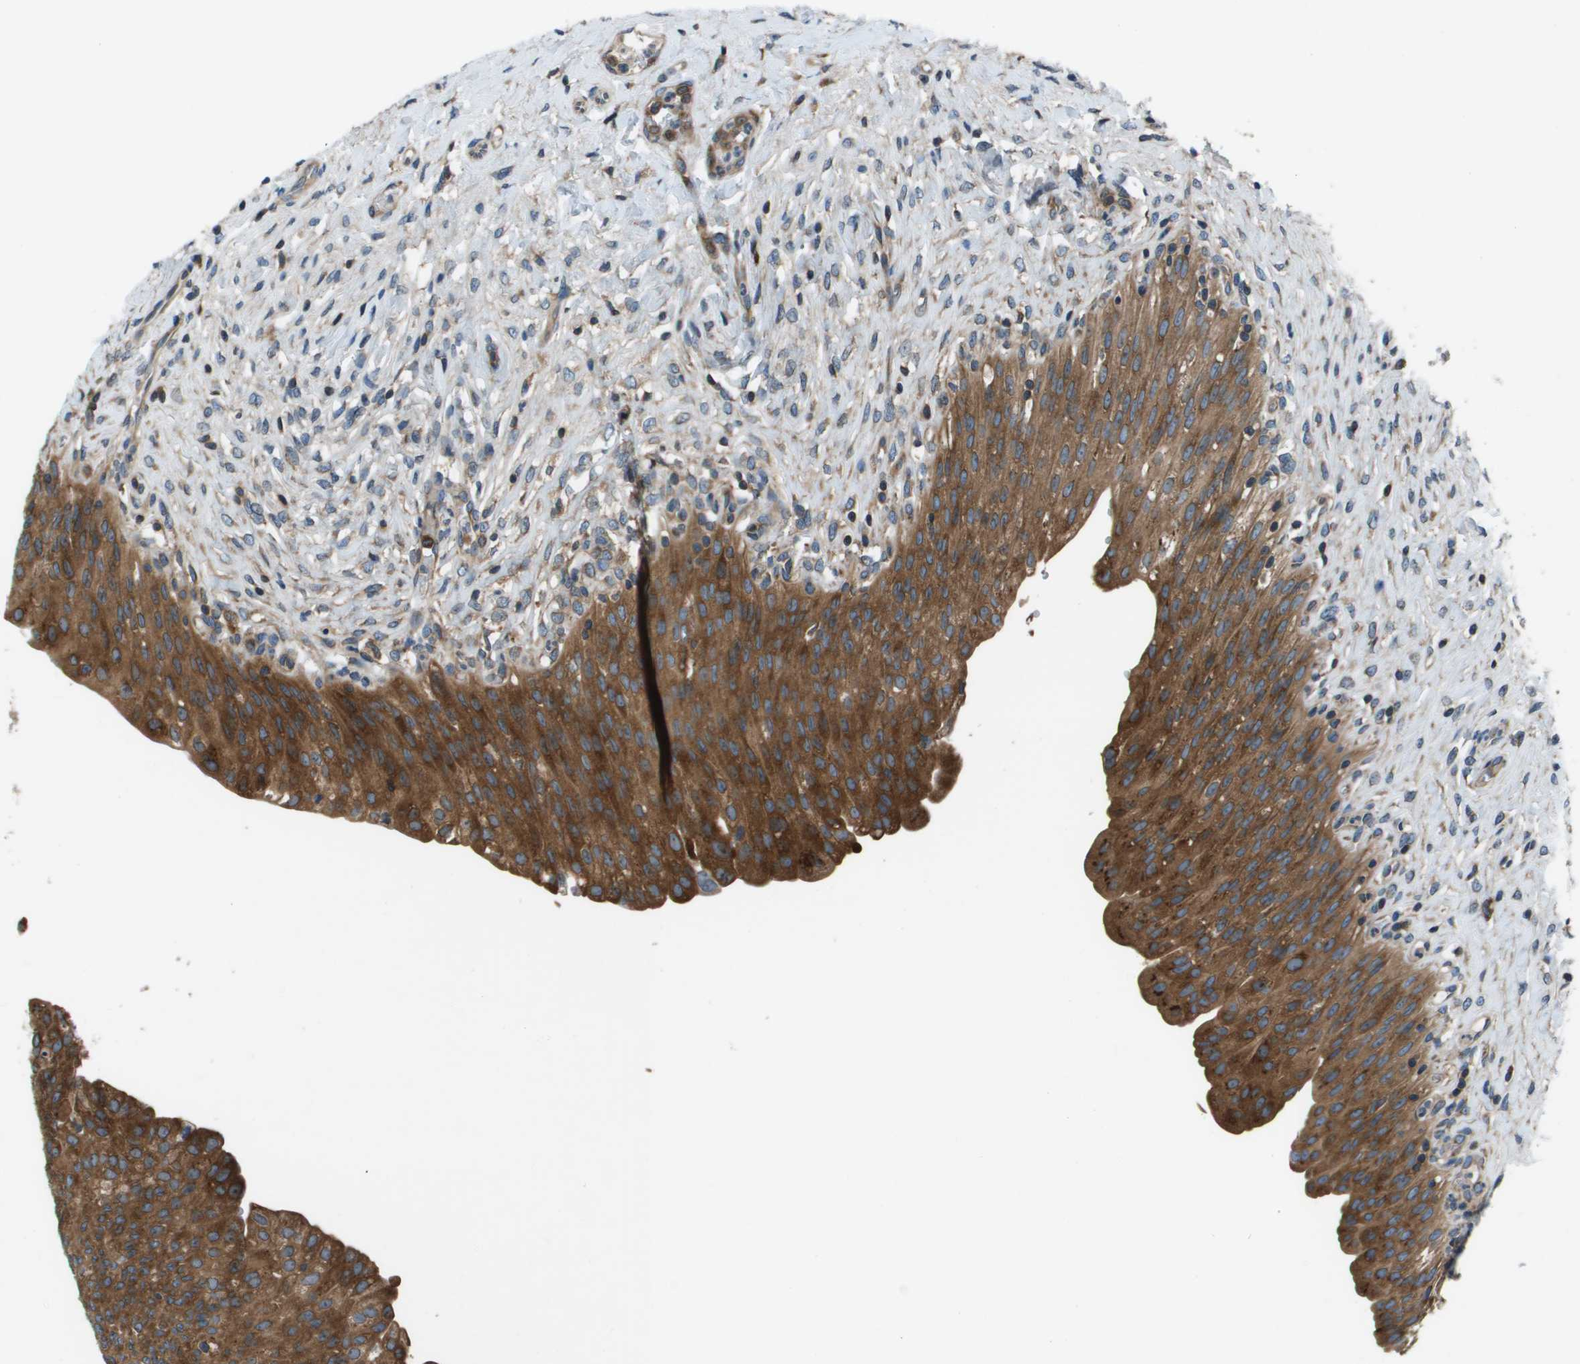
{"staining": {"intensity": "moderate", "quantity": ">75%", "location": "cytoplasmic/membranous"}, "tissue": "urinary bladder", "cell_type": "Urothelial cells", "image_type": "normal", "snomed": [{"axis": "morphology", "description": "Urothelial carcinoma, High grade"}, {"axis": "topography", "description": "Urinary bladder"}], "caption": "This micrograph shows immunohistochemistry staining of benign urinary bladder, with medium moderate cytoplasmic/membranous staining in approximately >75% of urothelial cells.", "gene": "ARFGAP2", "patient": {"sex": "male", "age": 46}}